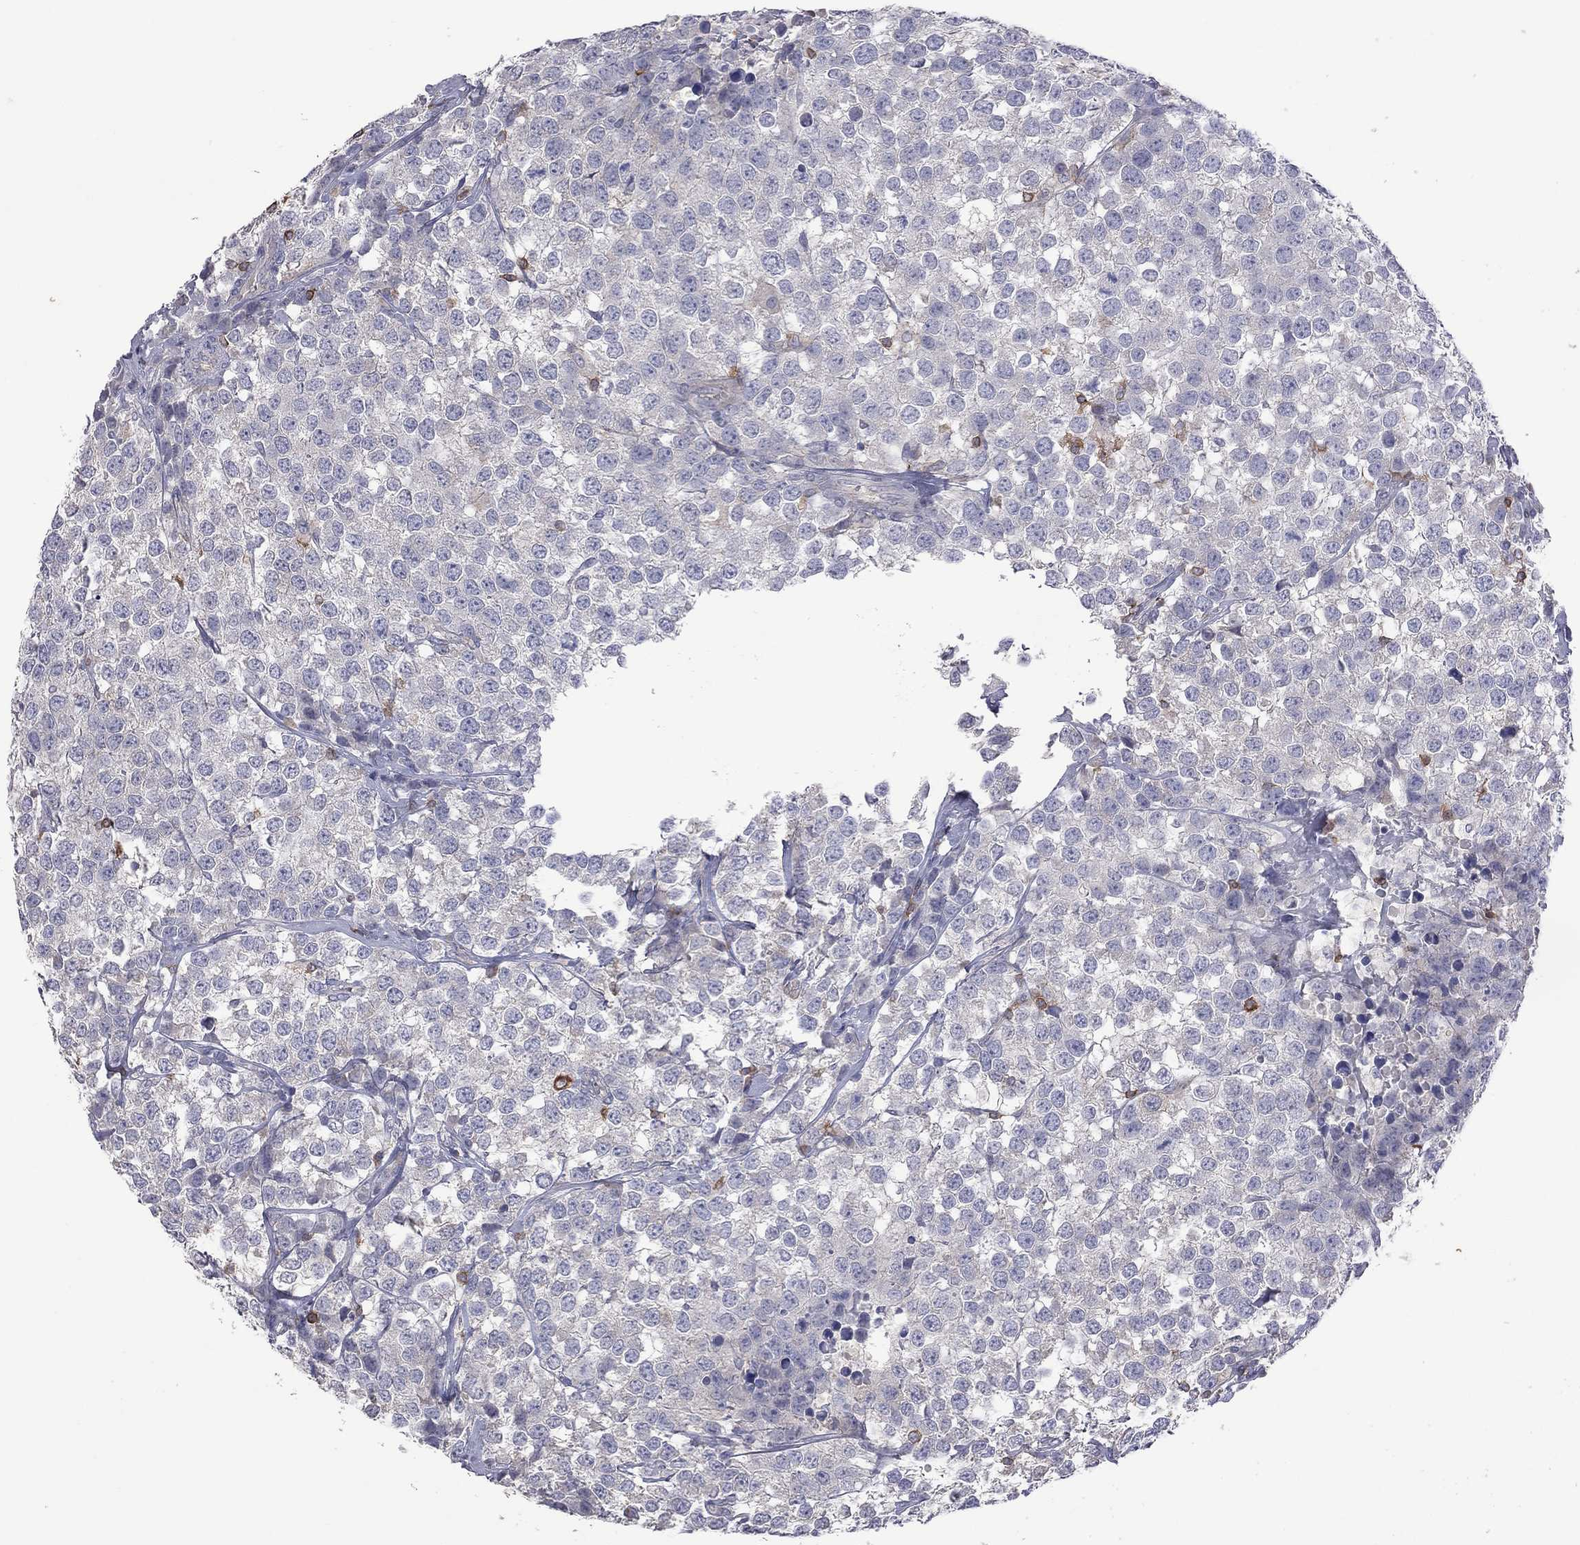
{"staining": {"intensity": "negative", "quantity": "none", "location": "none"}, "tissue": "testis cancer", "cell_type": "Tumor cells", "image_type": "cancer", "snomed": [{"axis": "morphology", "description": "Seminoma, NOS"}, {"axis": "topography", "description": "Testis"}], "caption": "Immunohistochemistry (IHC) of seminoma (testis) shows no expression in tumor cells. (Brightfield microscopy of DAB (3,3'-diaminobenzidine) immunohistochemistry at high magnification).", "gene": "IPCEF1", "patient": {"sex": "male", "age": 59}}